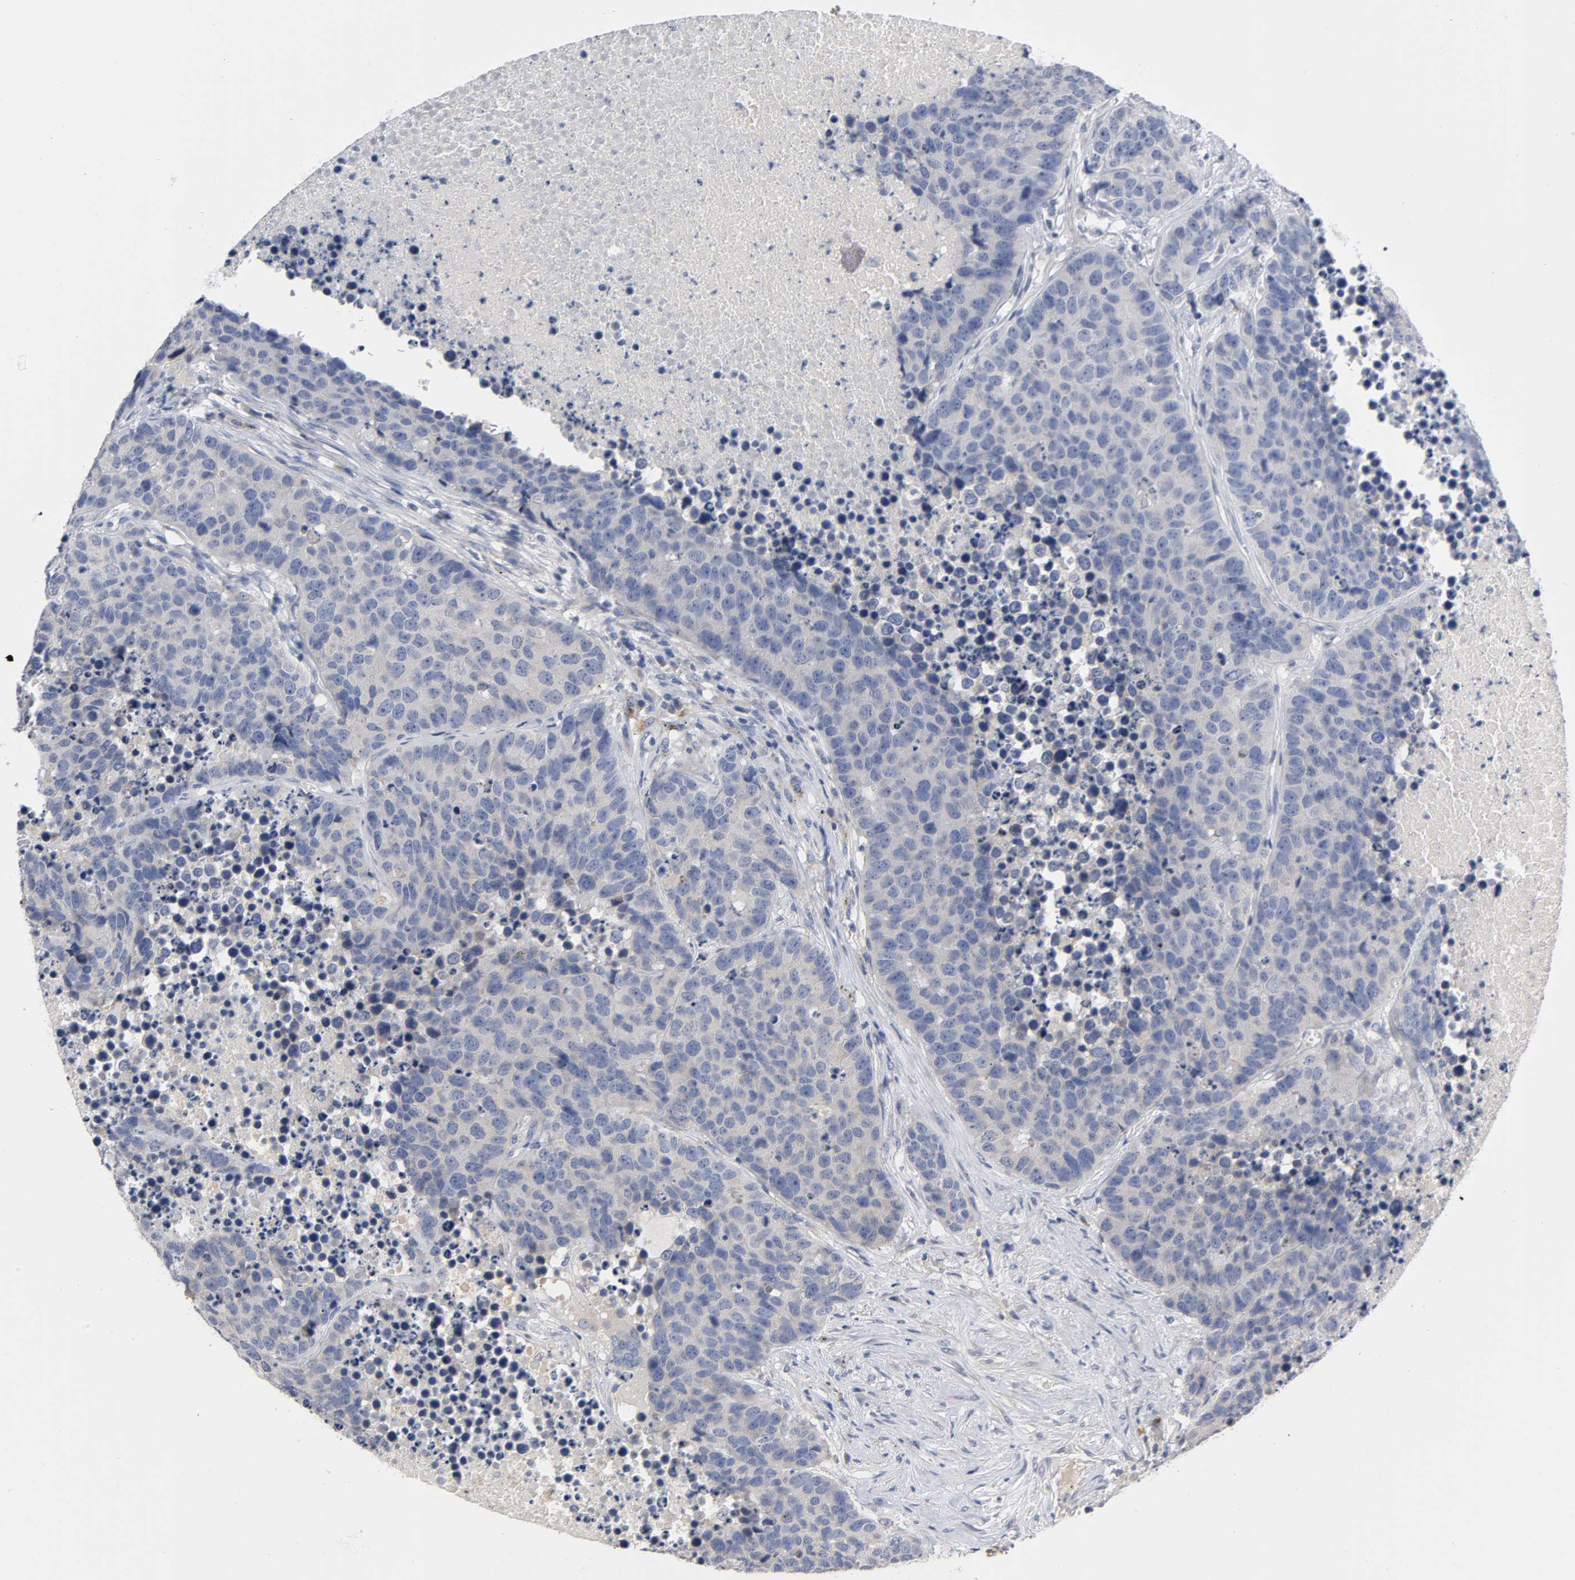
{"staining": {"intensity": "weak", "quantity": "<25%", "location": "cytoplasmic/membranous"}, "tissue": "carcinoid", "cell_type": "Tumor cells", "image_type": "cancer", "snomed": [{"axis": "morphology", "description": "Carcinoid, malignant, NOS"}, {"axis": "topography", "description": "Lung"}], "caption": "Immunohistochemistry (IHC) image of human carcinoid stained for a protein (brown), which shows no staining in tumor cells.", "gene": "CCDC134", "patient": {"sex": "male", "age": 60}}